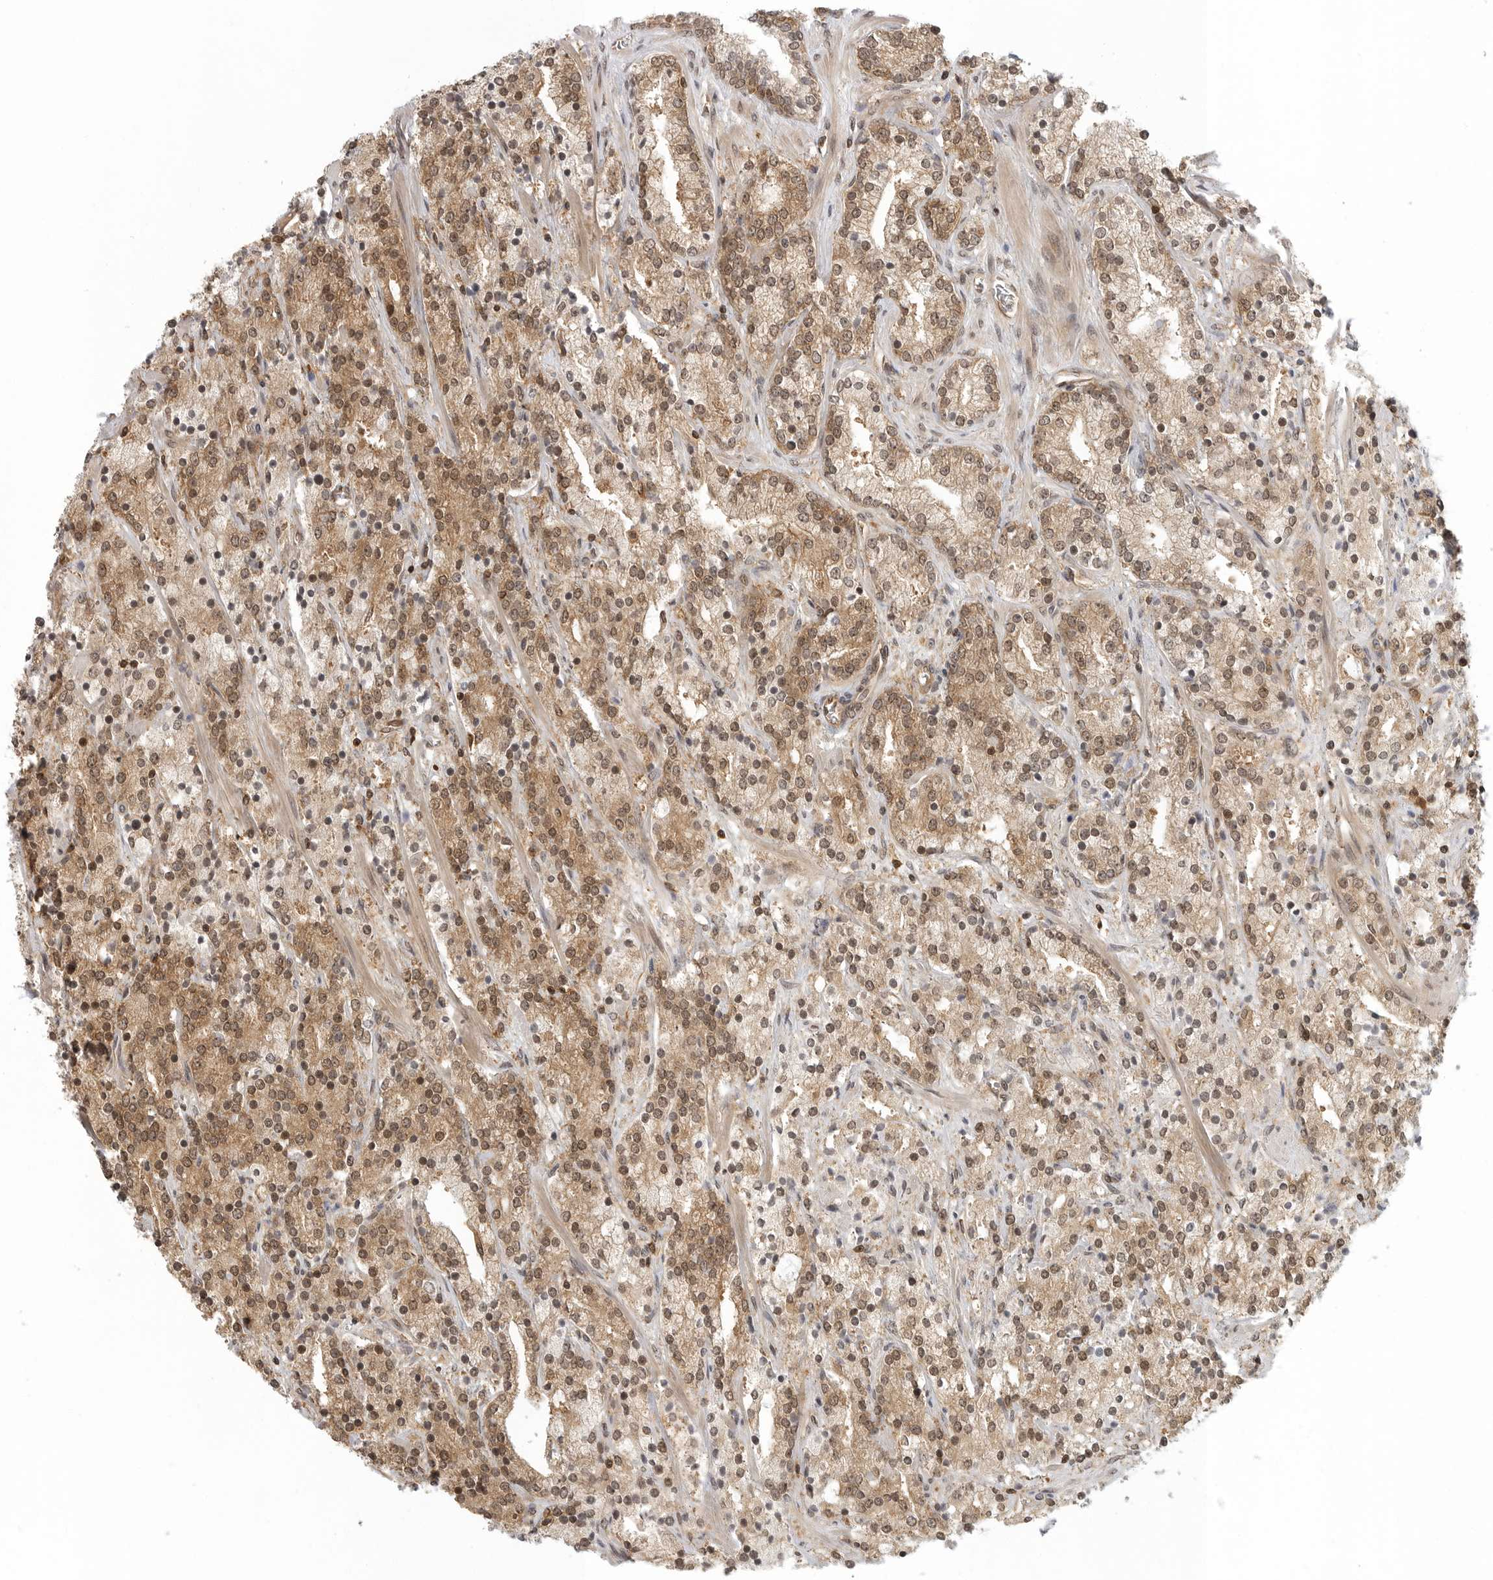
{"staining": {"intensity": "moderate", "quantity": ">75%", "location": "cytoplasmic/membranous,nuclear"}, "tissue": "prostate cancer", "cell_type": "Tumor cells", "image_type": "cancer", "snomed": [{"axis": "morphology", "description": "Adenocarcinoma, High grade"}, {"axis": "topography", "description": "Prostate"}], "caption": "Prostate high-grade adenocarcinoma stained with immunohistochemistry (IHC) displays moderate cytoplasmic/membranous and nuclear staining in about >75% of tumor cells.", "gene": "SZRD1", "patient": {"sex": "male", "age": 71}}